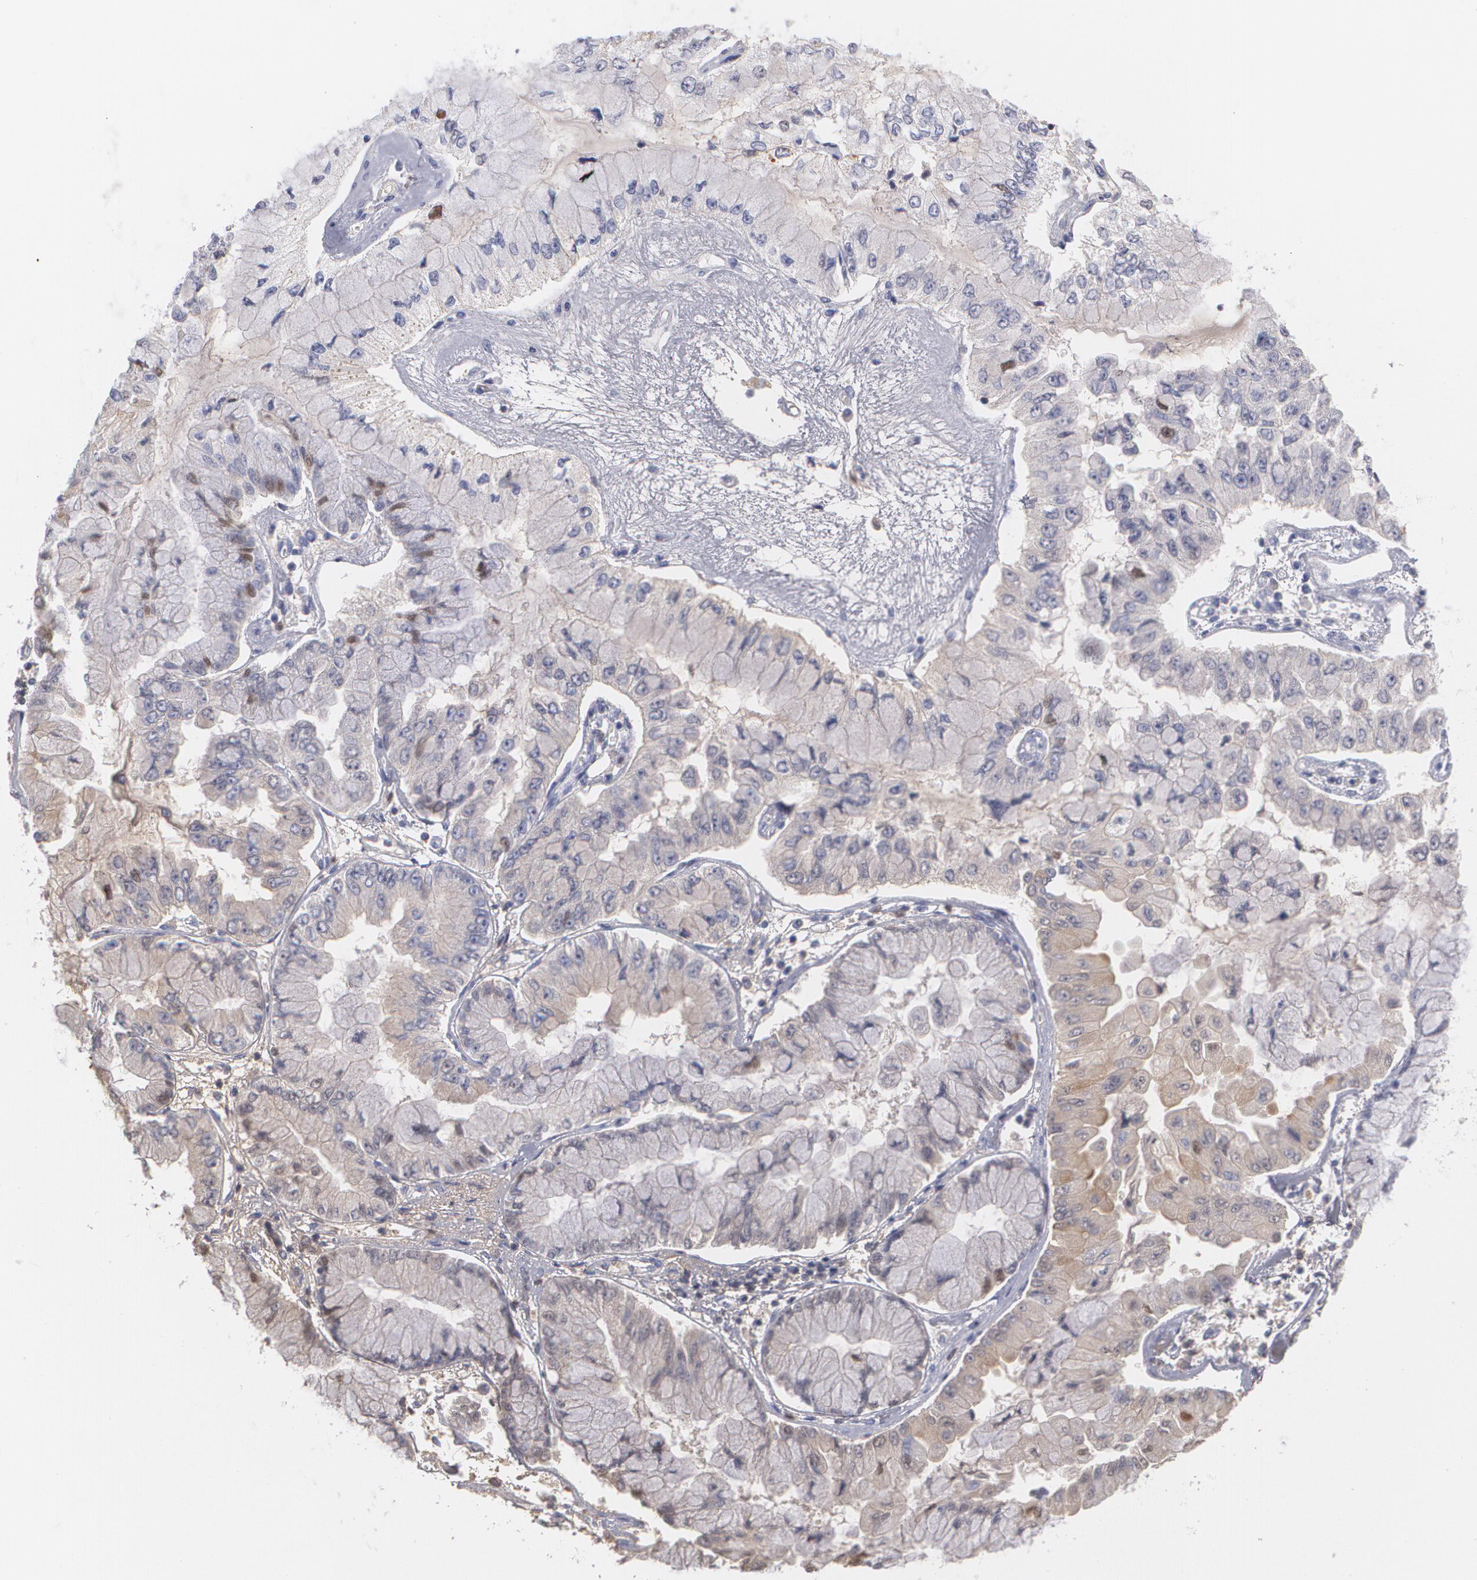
{"staining": {"intensity": "weak", "quantity": "<25%", "location": "nuclear"}, "tissue": "liver cancer", "cell_type": "Tumor cells", "image_type": "cancer", "snomed": [{"axis": "morphology", "description": "Cholangiocarcinoma"}, {"axis": "topography", "description": "Liver"}], "caption": "Protein analysis of cholangiocarcinoma (liver) shows no significant expression in tumor cells.", "gene": "SERPINA1", "patient": {"sex": "female", "age": 79}}